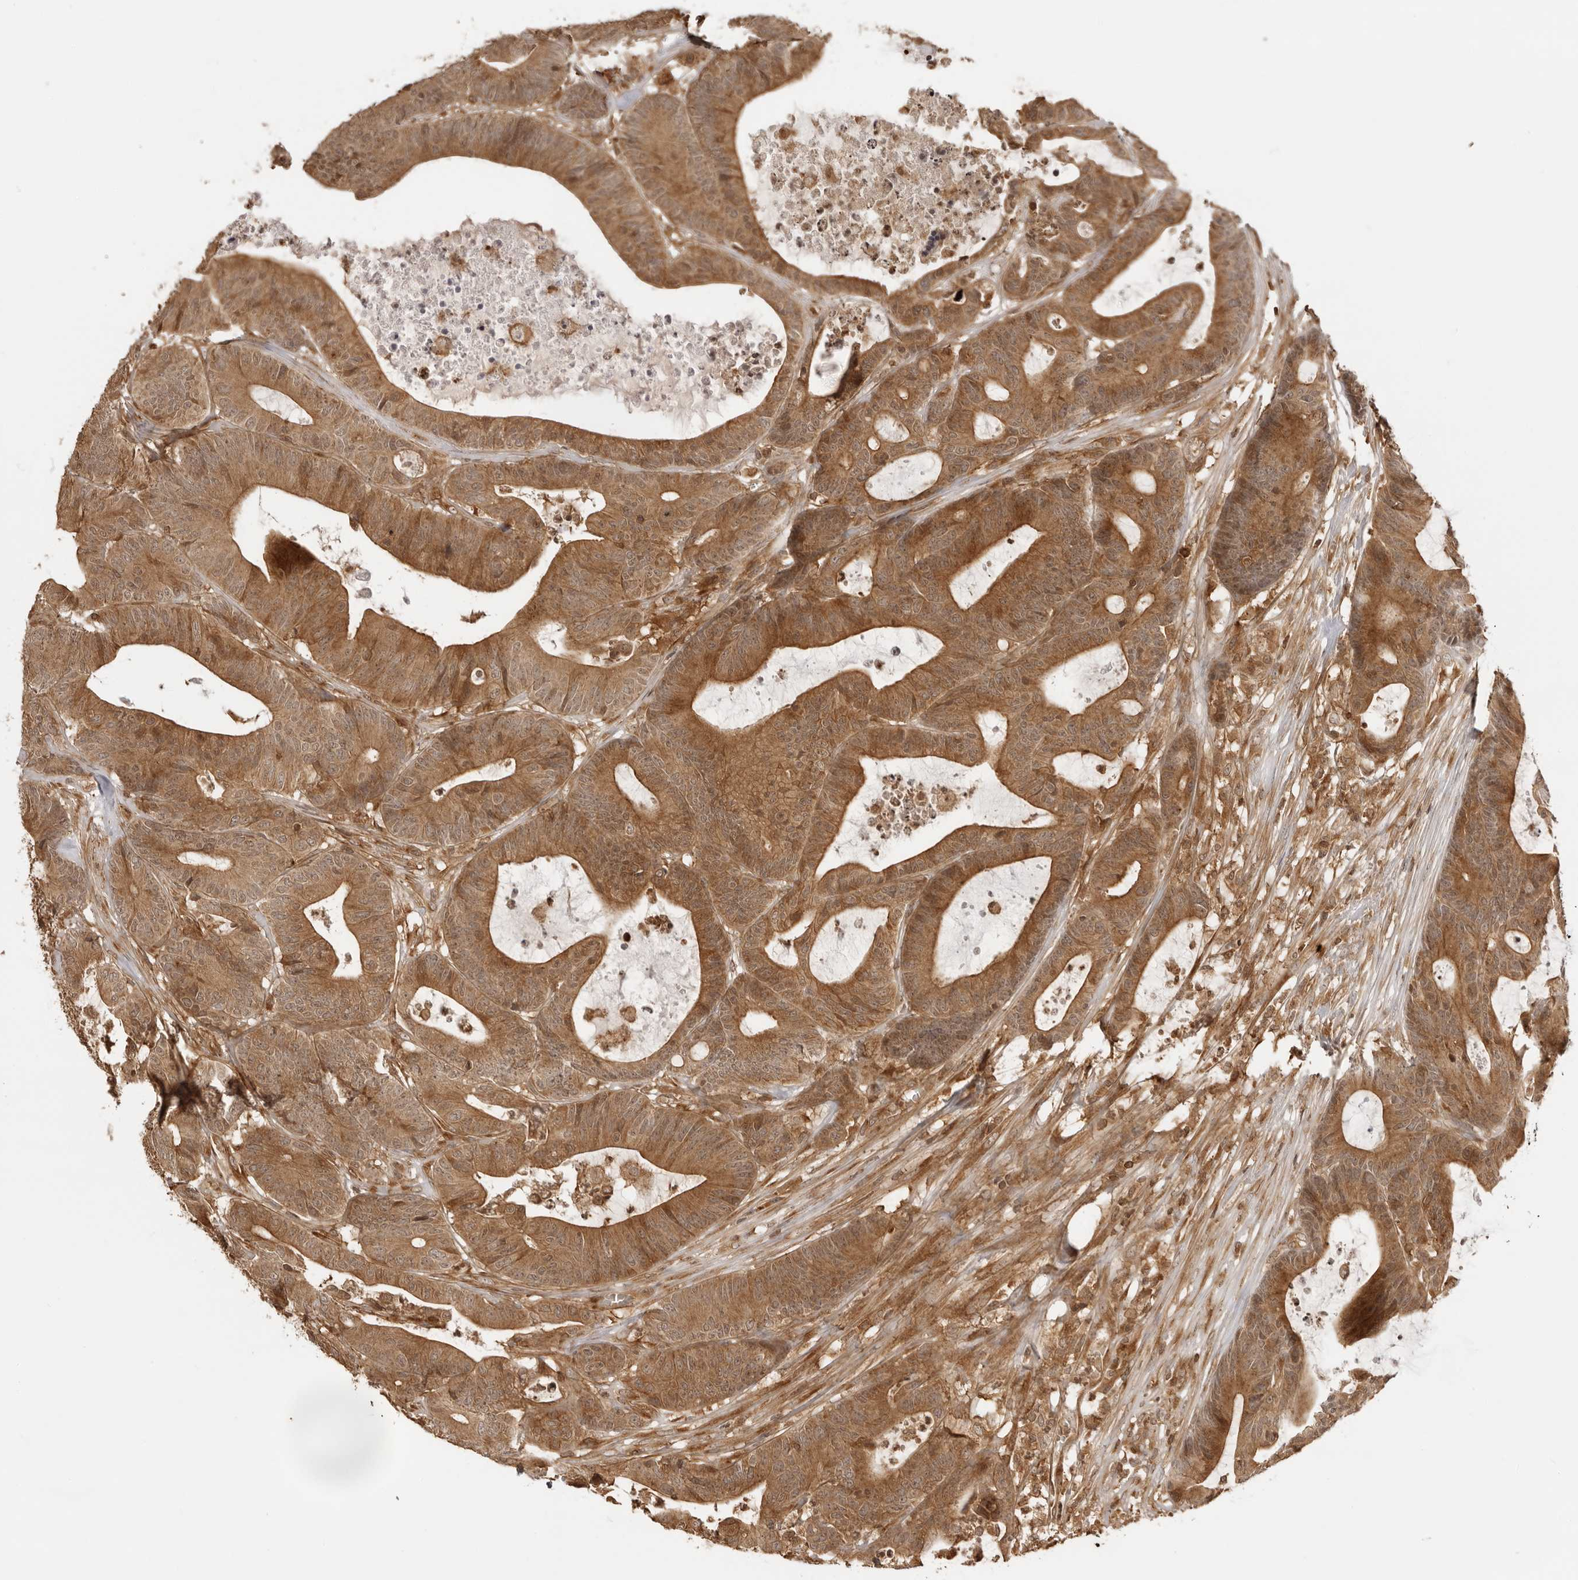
{"staining": {"intensity": "moderate", "quantity": ">75%", "location": "cytoplasmic/membranous"}, "tissue": "colorectal cancer", "cell_type": "Tumor cells", "image_type": "cancer", "snomed": [{"axis": "morphology", "description": "Adenocarcinoma, NOS"}, {"axis": "topography", "description": "Colon"}], "caption": "Protein analysis of adenocarcinoma (colorectal) tissue displays moderate cytoplasmic/membranous expression in approximately >75% of tumor cells.", "gene": "IKBKE", "patient": {"sex": "female", "age": 84}}